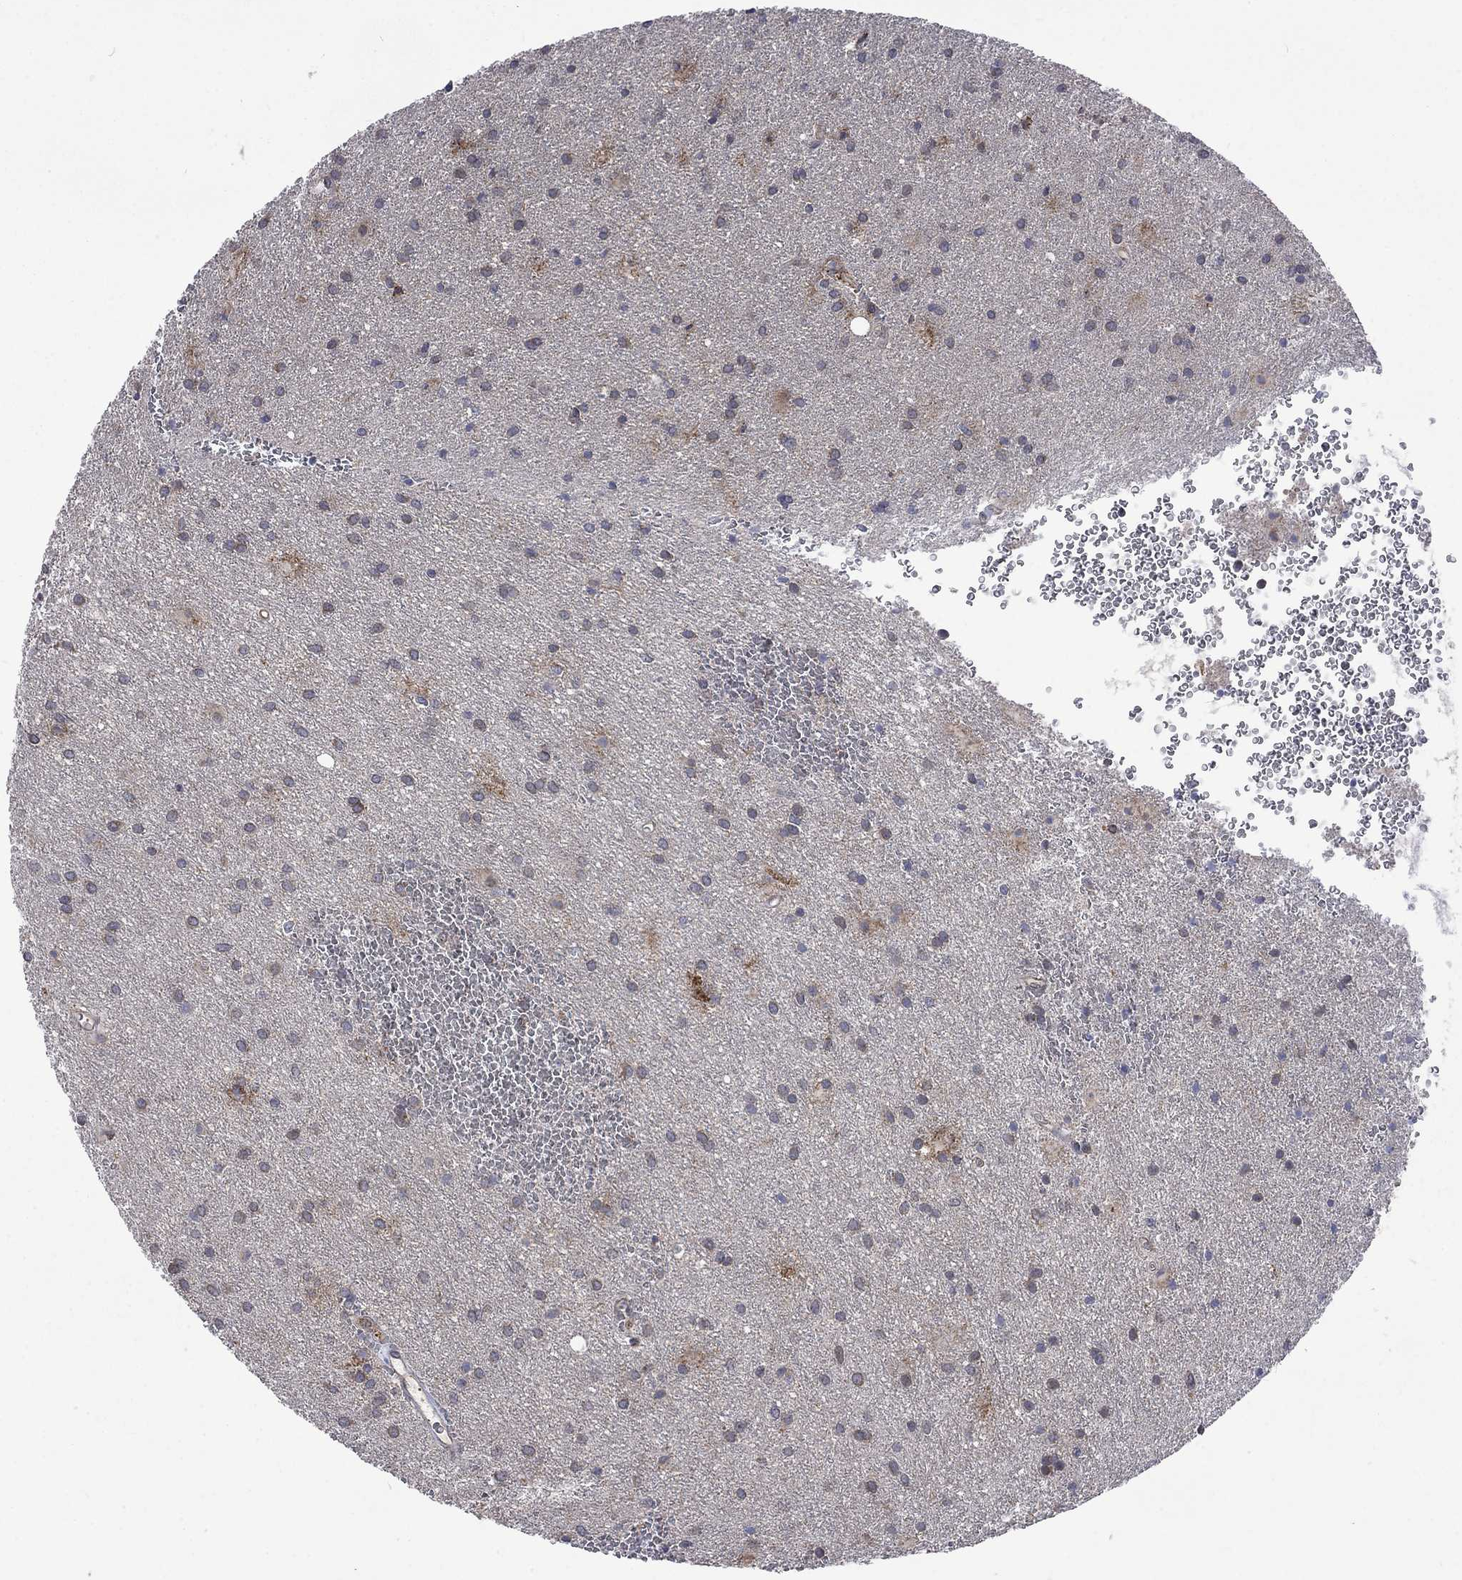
{"staining": {"intensity": "negative", "quantity": "none", "location": "none"}, "tissue": "glioma", "cell_type": "Tumor cells", "image_type": "cancer", "snomed": [{"axis": "morphology", "description": "Glioma, malignant, Low grade"}, {"axis": "topography", "description": "Brain"}], "caption": "Human malignant glioma (low-grade) stained for a protein using immunohistochemistry demonstrates no positivity in tumor cells.", "gene": "ESRRA", "patient": {"sex": "male", "age": 58}}